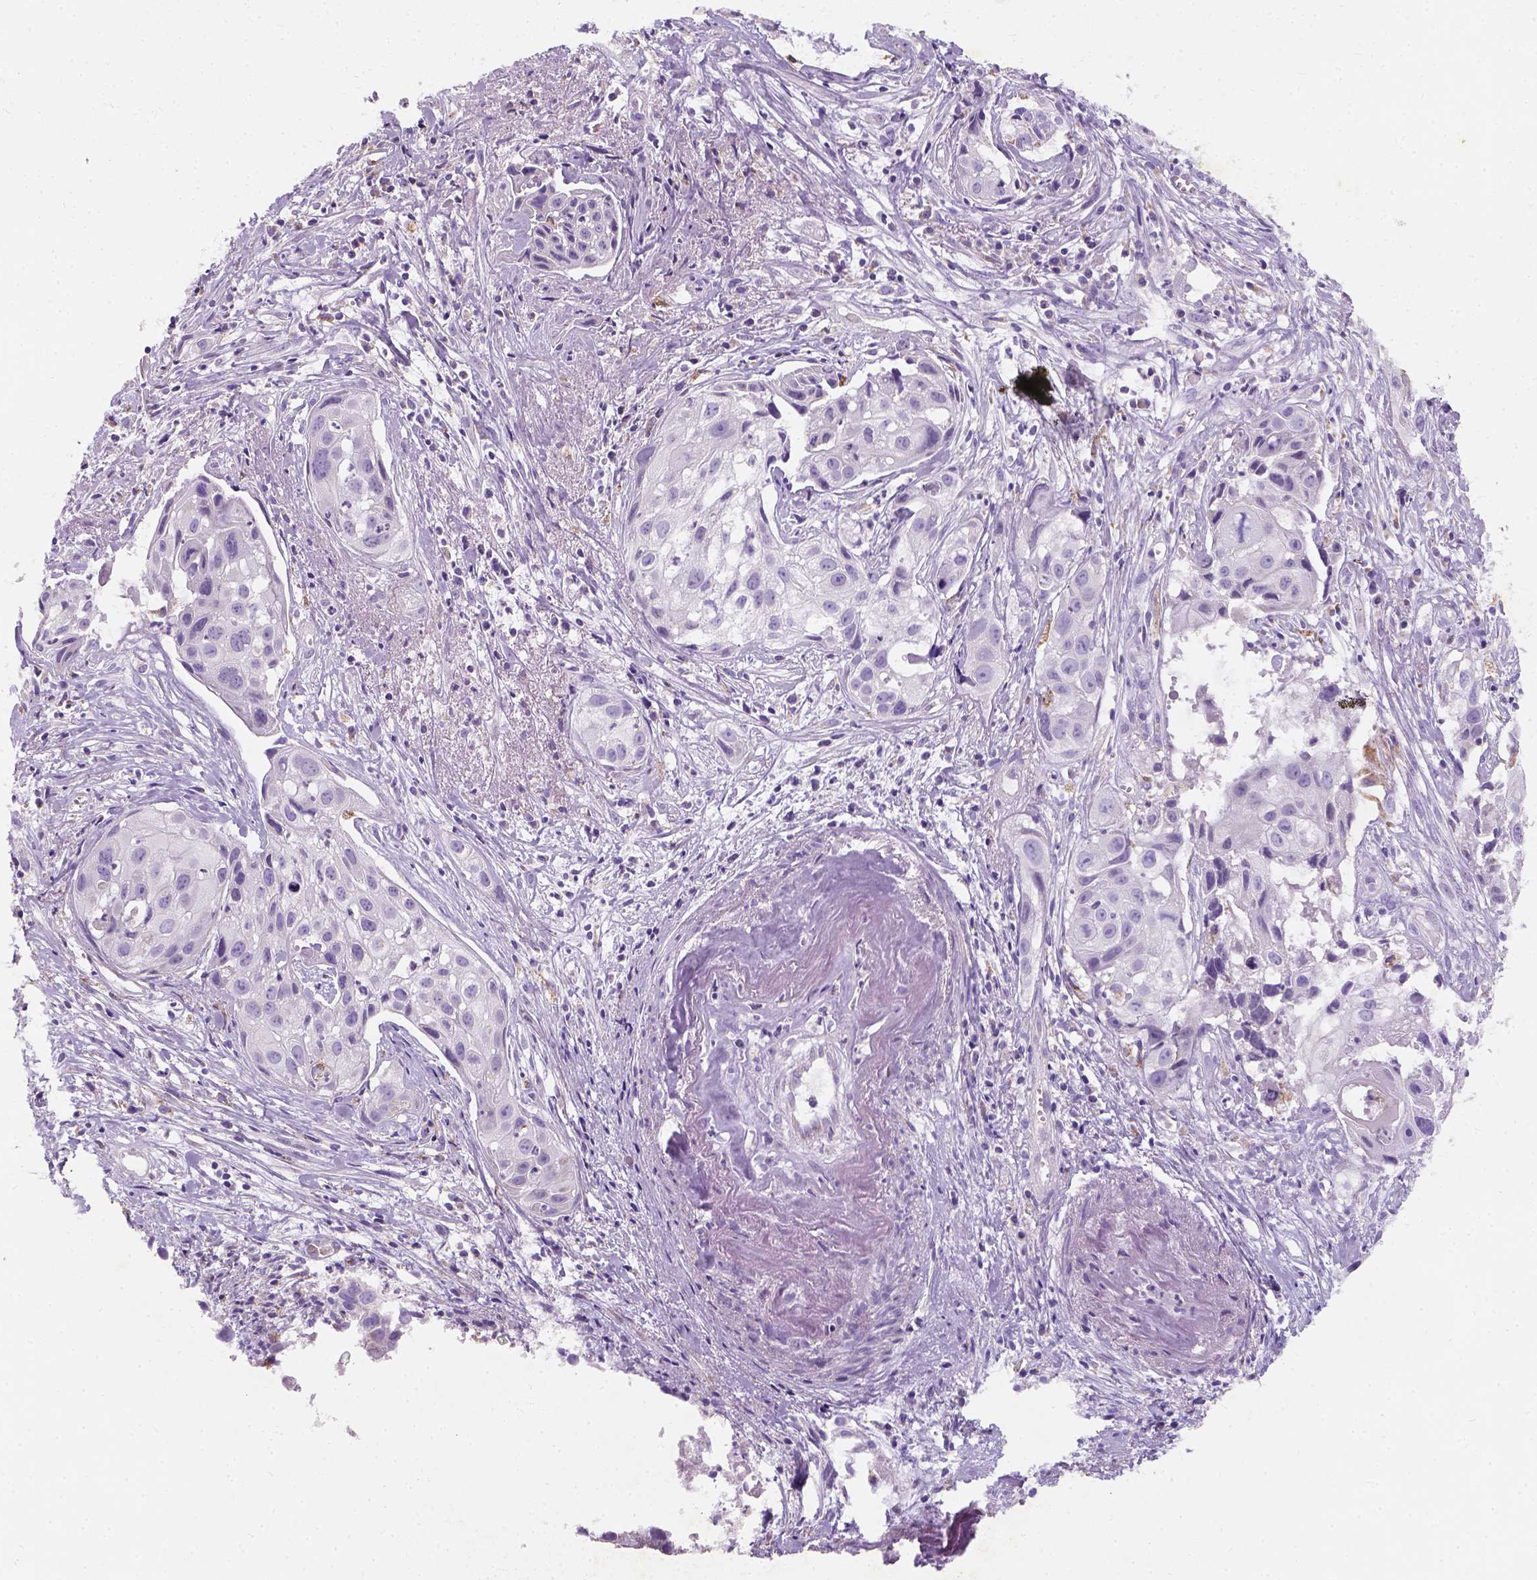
{"staining": {"intensity": "negative", "quantity": "none", "location": "none"}, "tissue": "cervical cancer", "cell_type": "Tumor cells", "image_type": "cancer", "snomed": [{"axis": "morphology", "description": "Squamous cell carcinoma, NOS"}, {"axis": "topography", "description": "Cervix"}], "caption": "Squamous cell carcinoma (cervical) was stained to show a protein in brown. There is no significant staining in tumor cells.", "gene": "CHODL", "patient": {"sex": "female", "age": 53}}